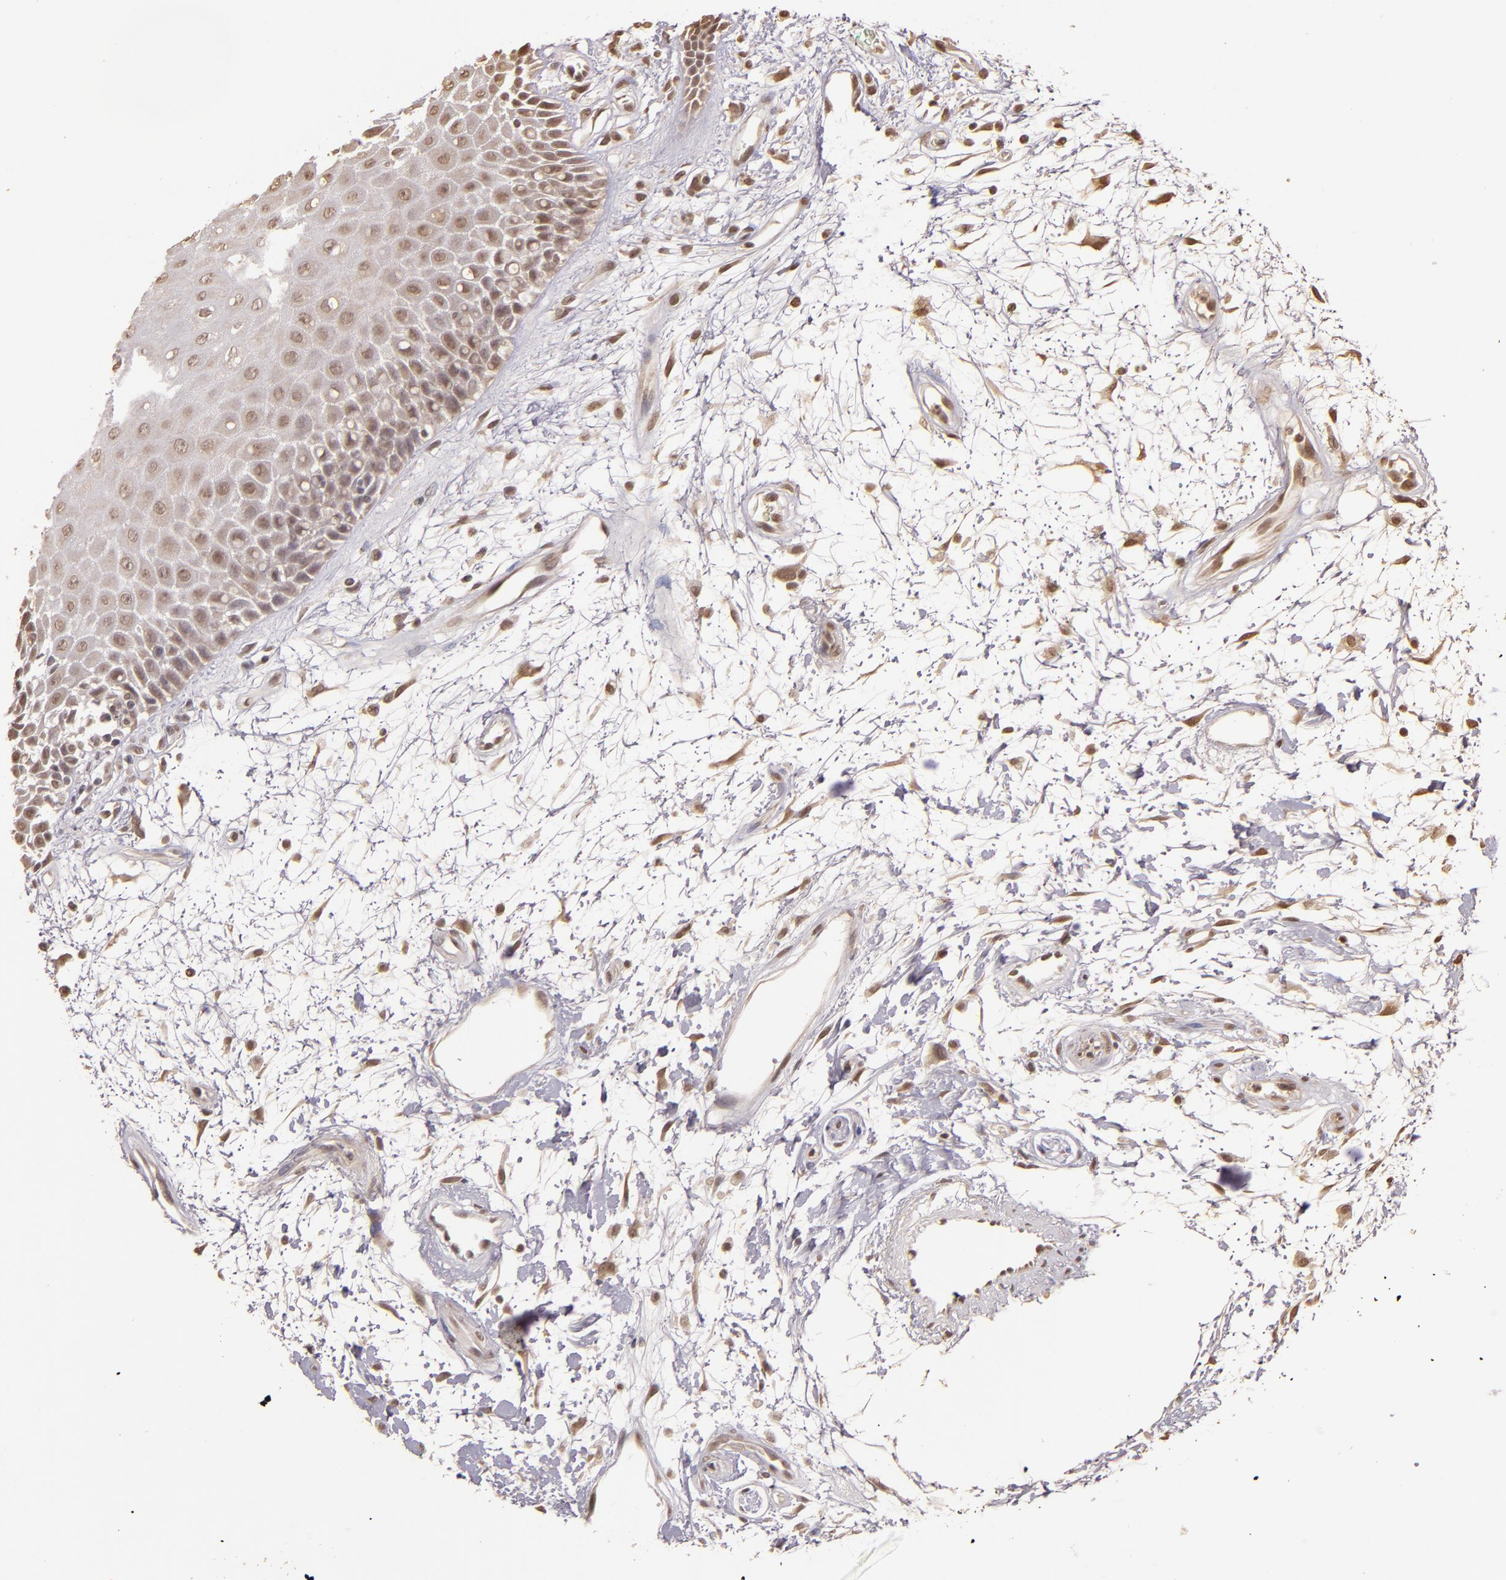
{"staining": {"intensity": "weak", "quantity": "25%-75%", "location": "nuclear"}, "tissue": "oral mucosa", "cell_type": "Squamous epithelial cells", "image_type": "normal", "snomed": [{"axis": "morphology", "description": "Normal tissue, NOS"}, {"axis": "morphology", "description": "Squamous cell carcinoma, NOS"}, {"axis": "topography", "description": "Skeletal muscle"}, {"axis": "topography", "description": "Oral tissue"}, {"axis": "topography", "description": "Head-Neck"}], "caption": "DAB (3,3'-diaminobenzidine) immunohistochemical staining of benign oral mucosa exhibits weak nuclear protein staining in about 25%-75% of squamous epithelial cells.", "gene": "CUL1", "patient": {"sex": "female", "age": 84}}